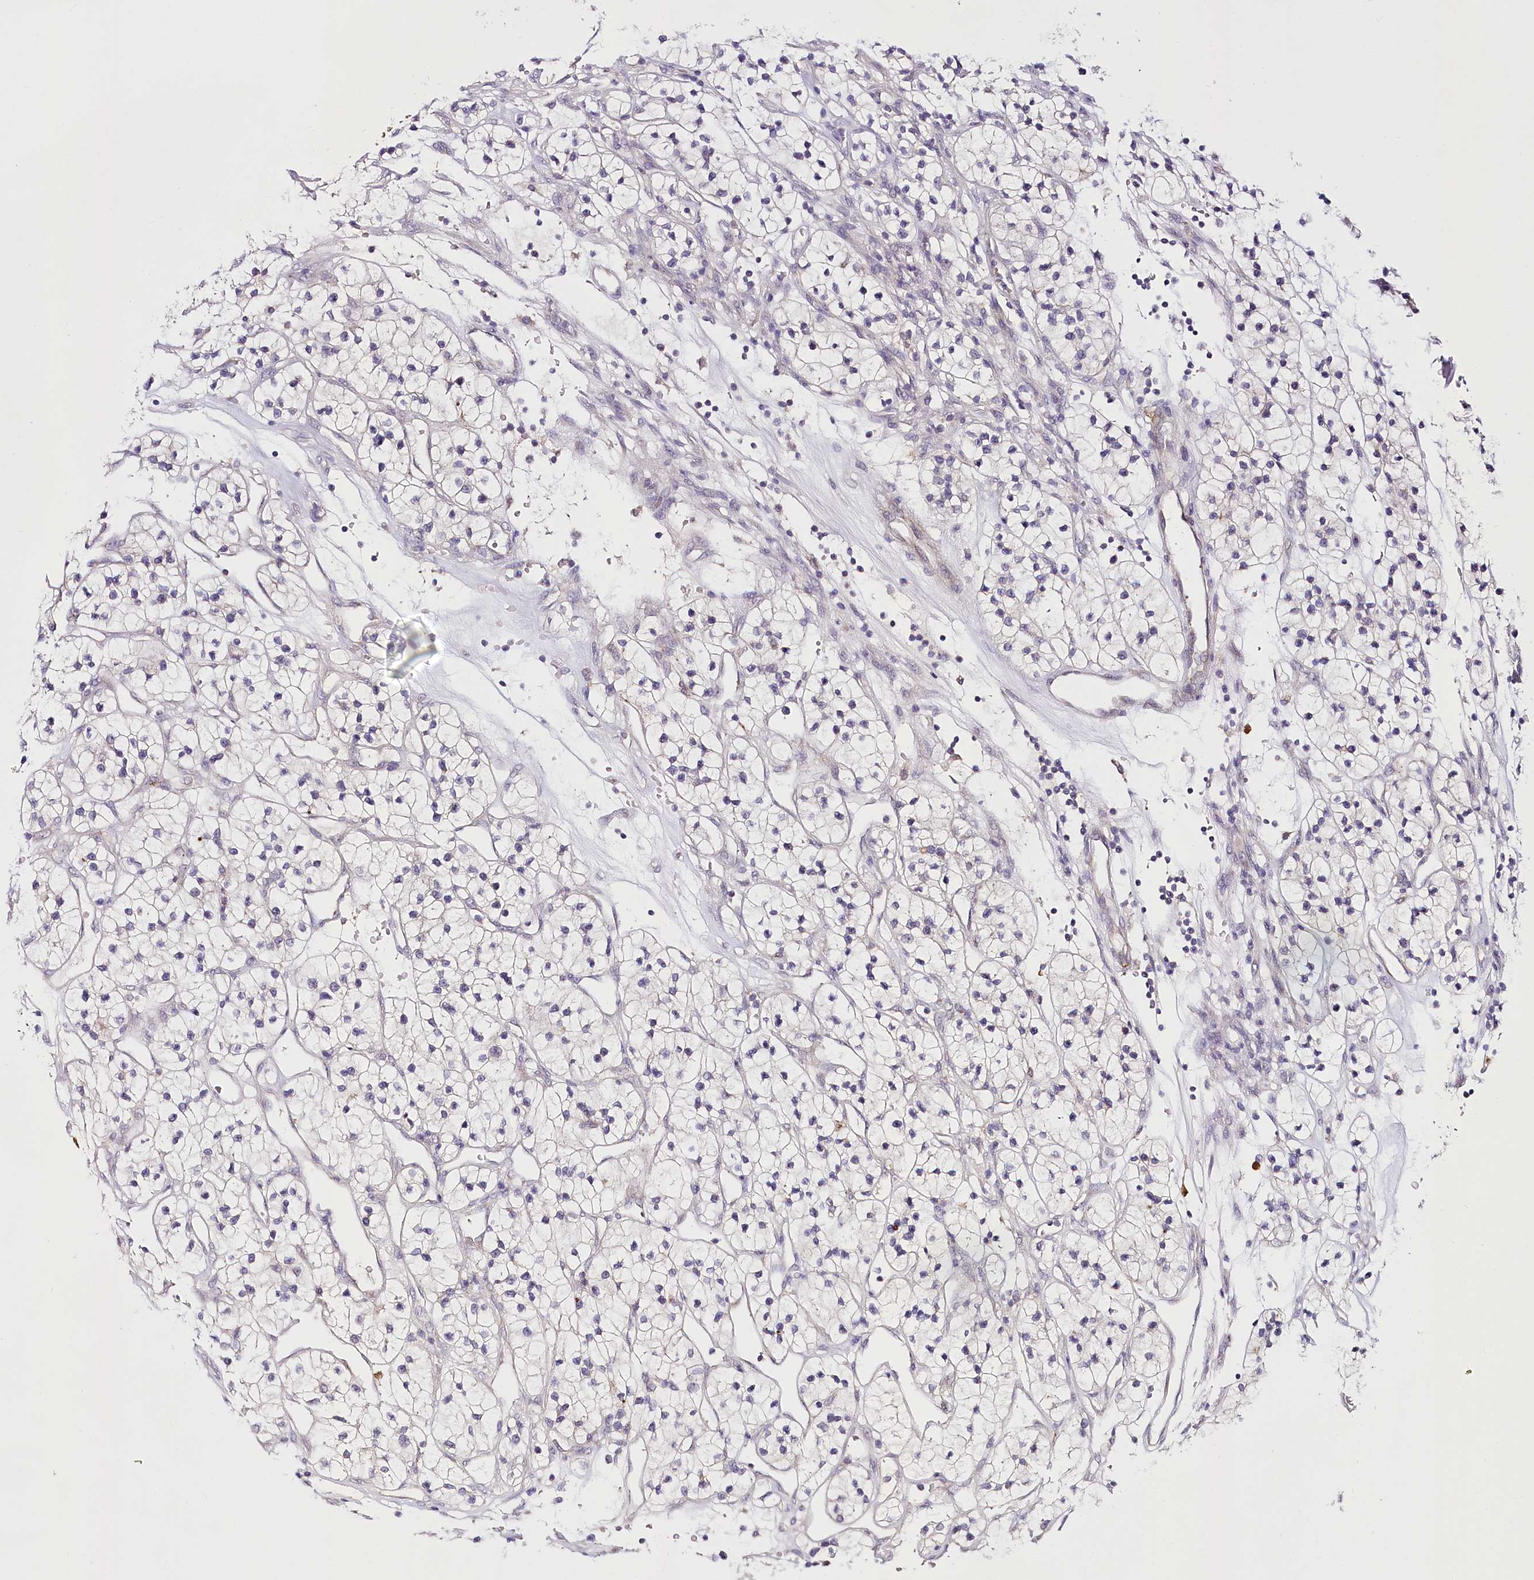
{"staining": {"intensity": "negative", "quantity": "none", "location": "none"}, "tissue": "renal cancer", "cell_type": "Tumor cells", "image_type": "cancer", "snomed": [{"axis": "morphology", "description": "Adenocarcinoma, NOS"}, {"axis": "topography", "description": "Kidney"}], "caption": "DAB (3,3'-diaminobenzidine) immunohistochemical staining of renal cancer shows no significant staining in tumor cells.", "gene": "VWA5A", "patient": {"sex": "female", "age": 57}}